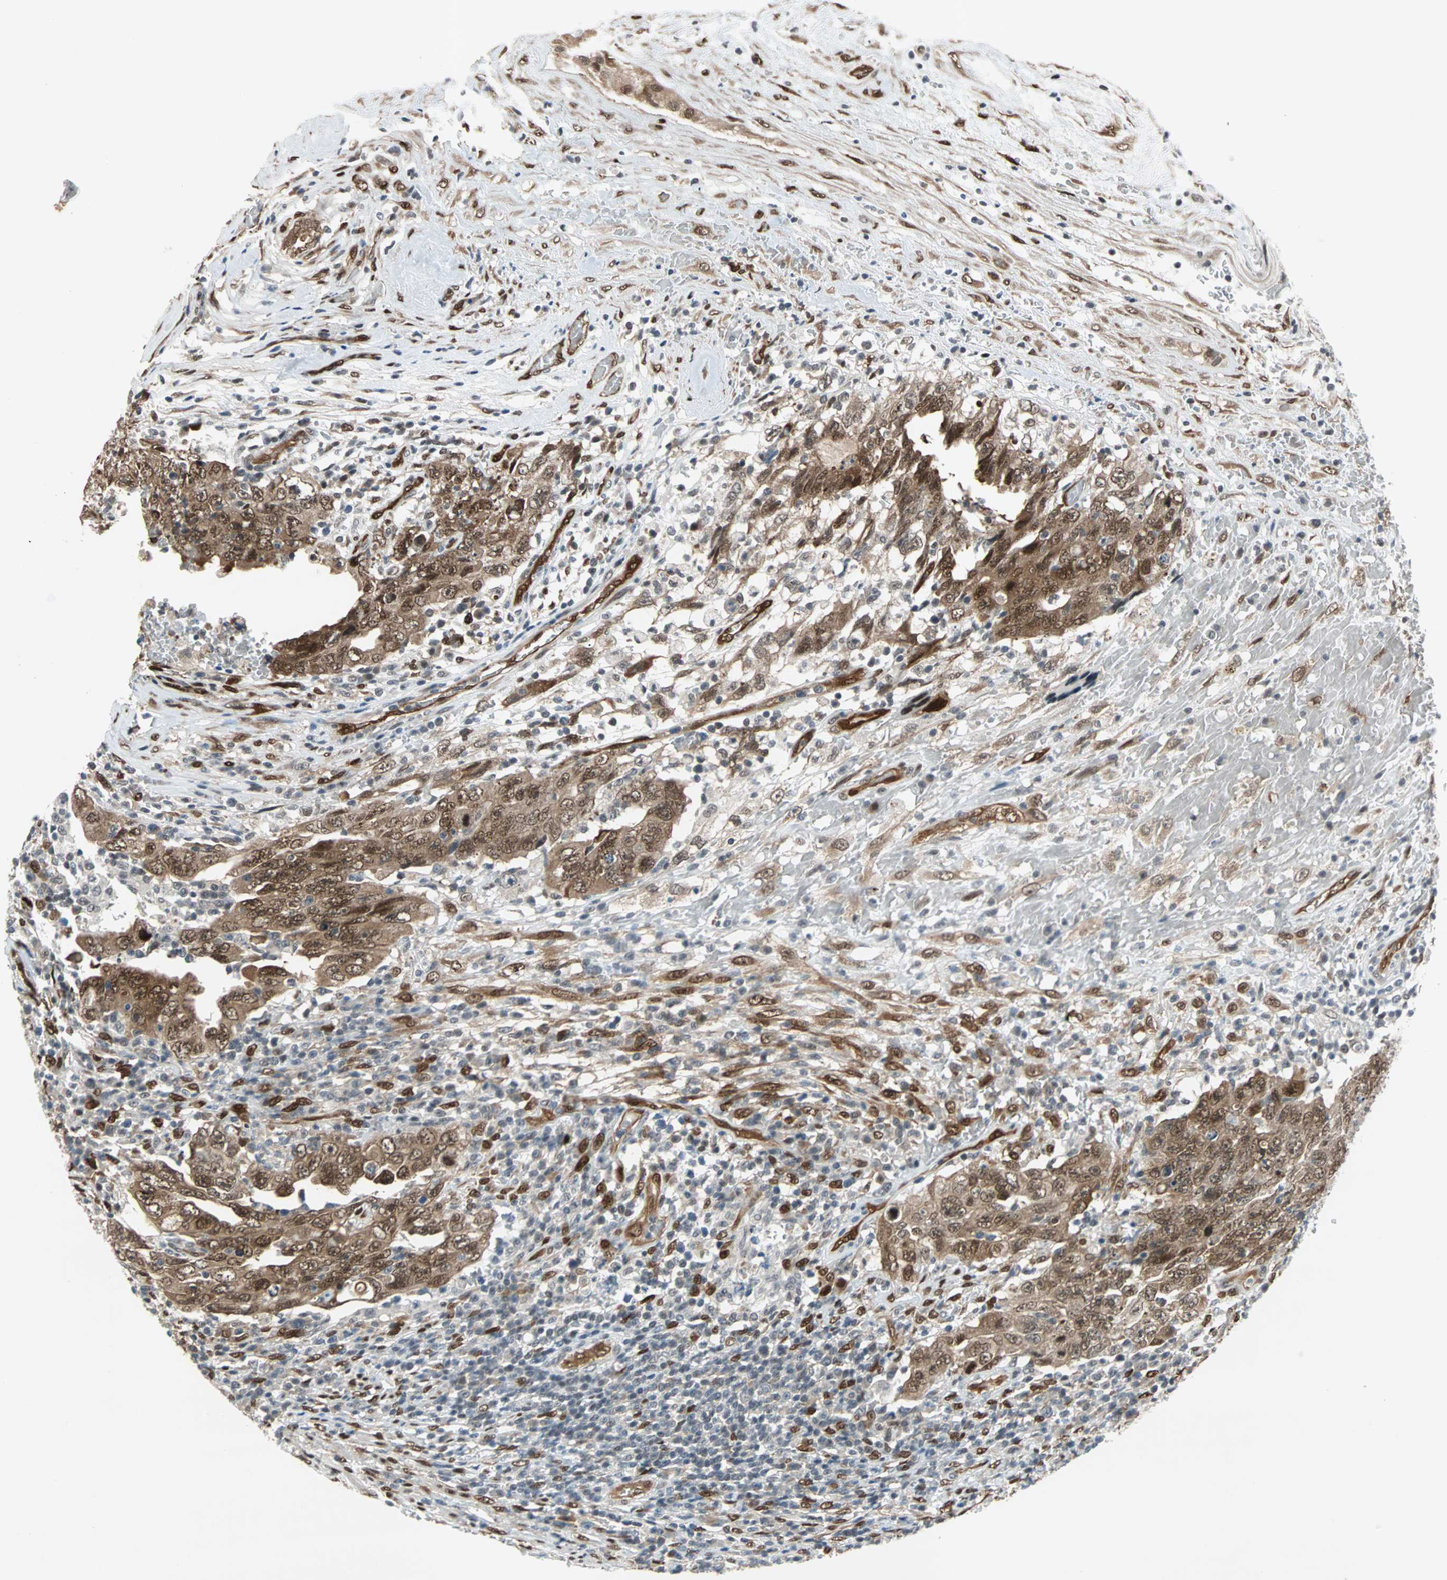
{"staining": {"intensity": "strong", "quantity": ">75%", "location": "cytoplasmic/membranous,nuclear"}, "tissue": "testis cancer", "cell_type": "Tumor cells", "image_type": "cancer", "snomed": [{"axis": "morphology", "description": "Carcinoma, Embryonal, NOS"}, {"axis": "topography", "description": "Testis"}], "caption": "Testis cancer (embryonal carcinoma) stained with a protein marker shows strong staining in tumor cells.", "gene": "WWTR1", "patient": {"sex": "male", "age": 26}}